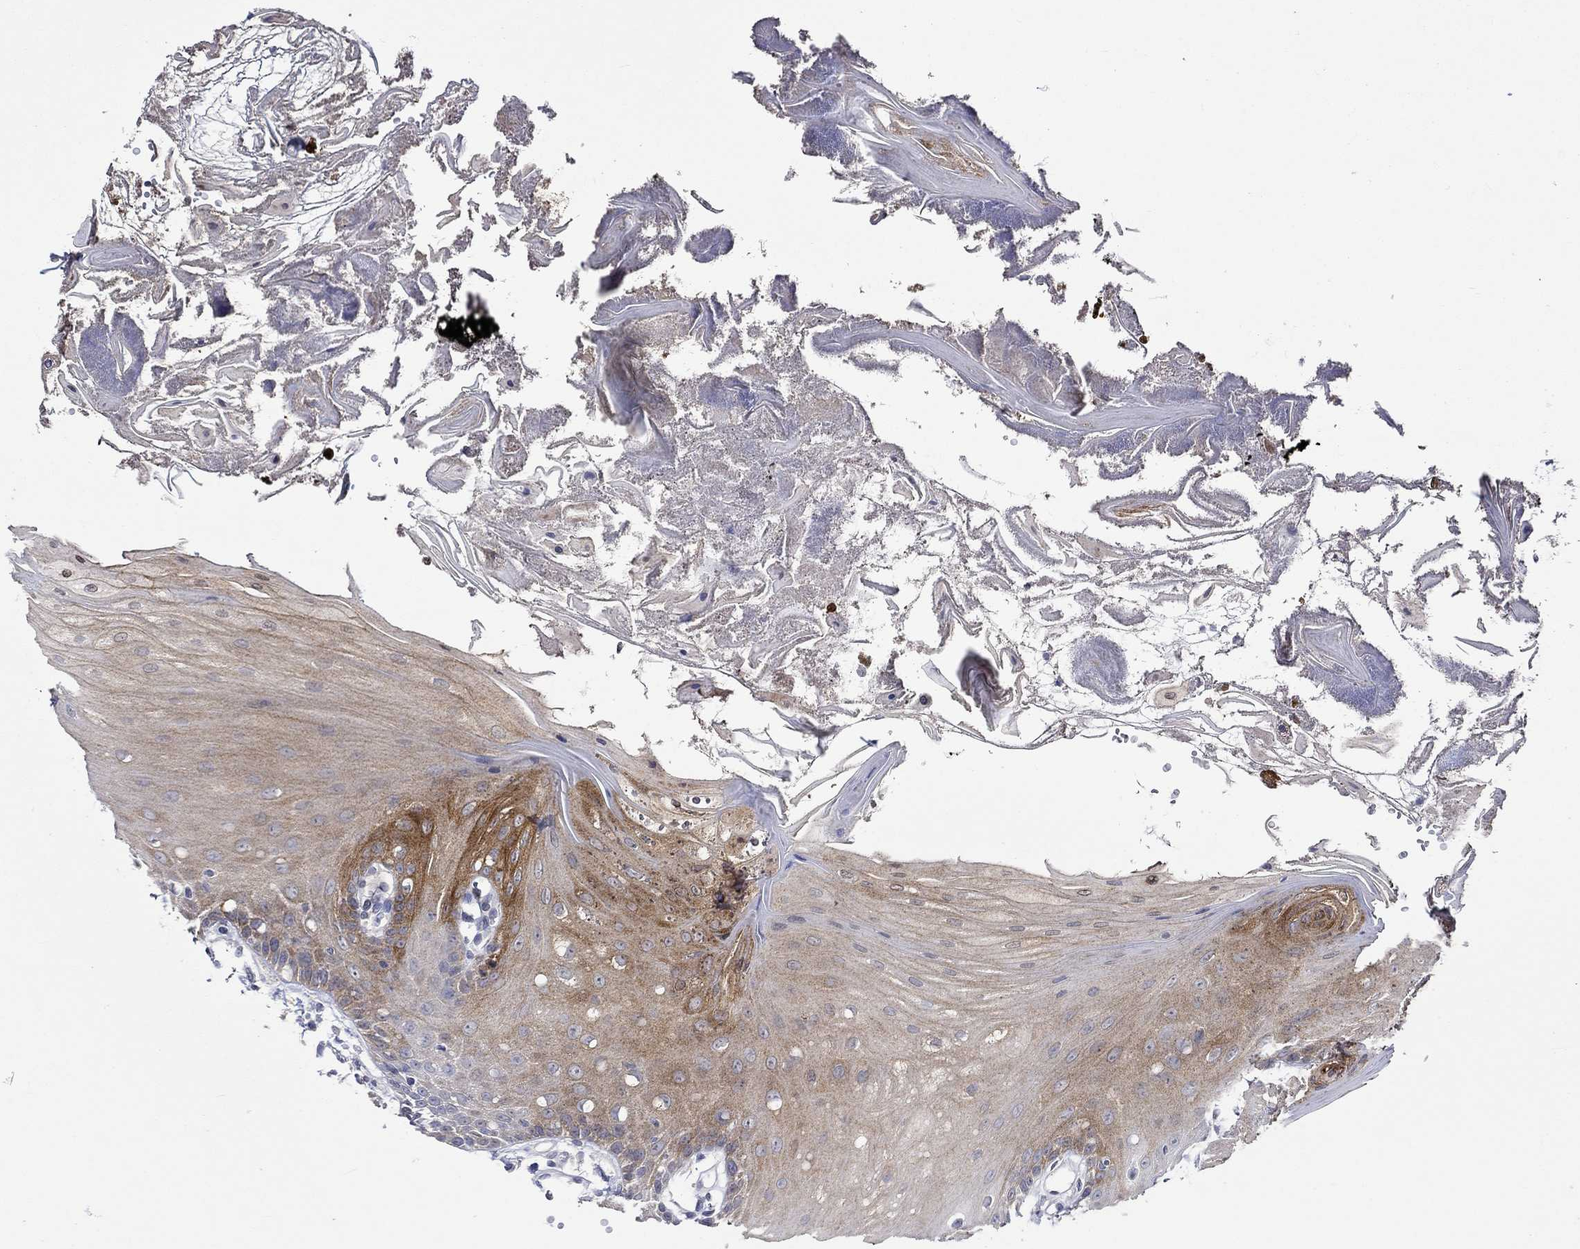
{"staining": {"intensity": "strong", "quantity": "<25%", "location": "cytoplasmic/membranous"}, "tissue": "oral mucosa", "cell_type": "Squamous epithelial cells", "image_type": "normal", "snomed": [{"axis": "morphology", "description": "Normal tissue, NOS"}, {"axis": "morphology", "description": "Squamous cell carcinoma, NOS"}, {"axis": "topography", "description": "Oral tissue"}, {"axis": "topography", "description": "Head-Neck"}], "caption": "High-power microscopy captured an immunohistochemistry histopathology image of unremarkable oral mucosa, revealing strong cytoplasmic/membranous expression in about <25% of squamous epithelial cells.", "gene": "CRYAB", "patient": {"sex": "male", "age": 69}}